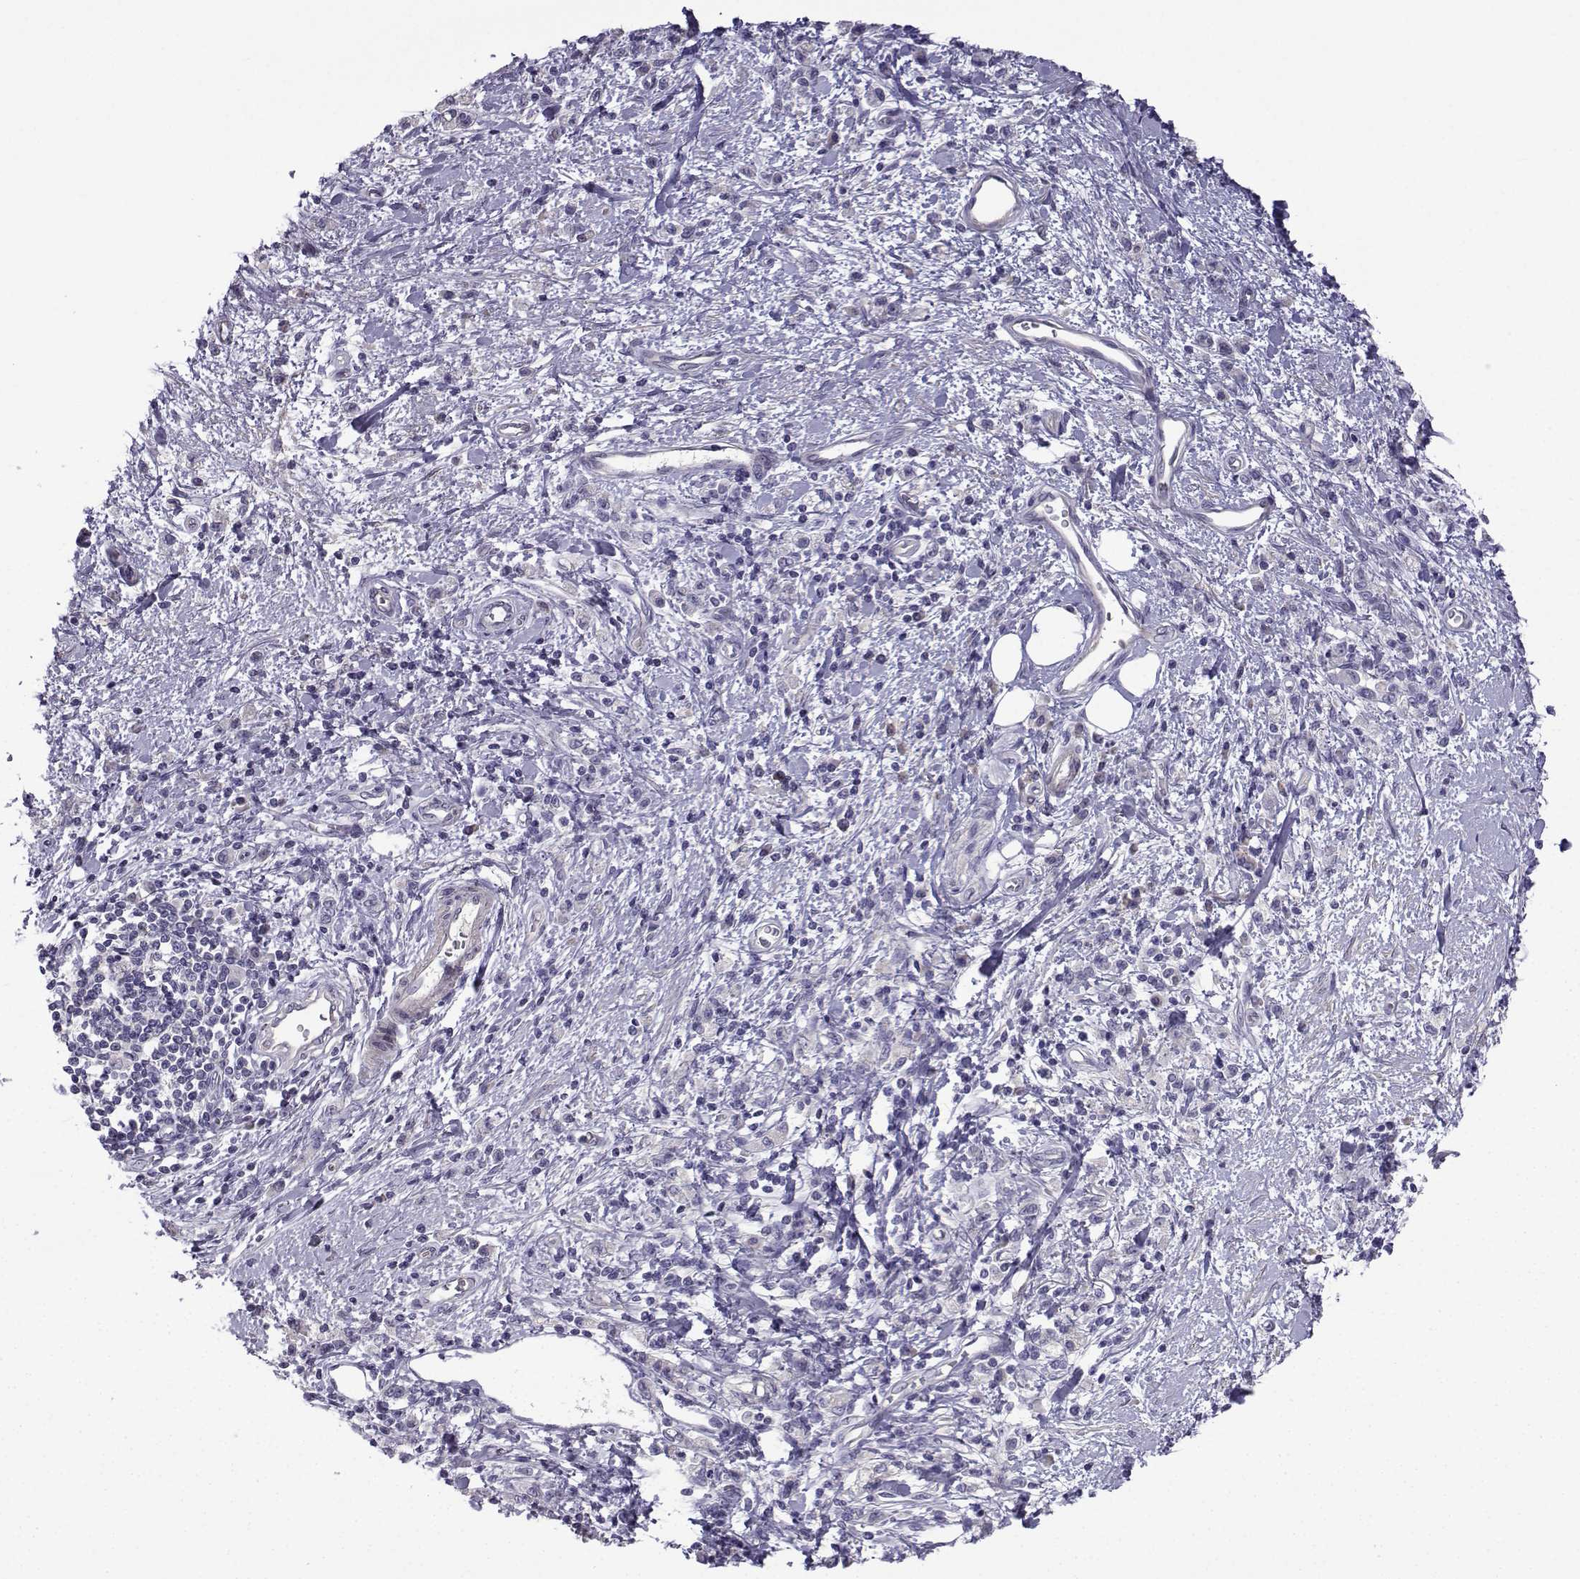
{"staining": {"intensity": "negative", "quantity": "none", "location": "none"}, "tissue": "stomach cancer", "cell_type": "Tumor cells", "image_type": "cancer", "snomed": [{"axis": "morphology", "description": "Adenocarcinoma, NOS"}, {"axis": "topography", "description": "Stomach"}], "caption": "DAB (3,3'-diaminobenzidine) immunohistochemical staining of human stomach cancer reveals no significant expression in tumor cells.", "gene": "SPACA7", "patient": {"sex": "male", "age": 77}}